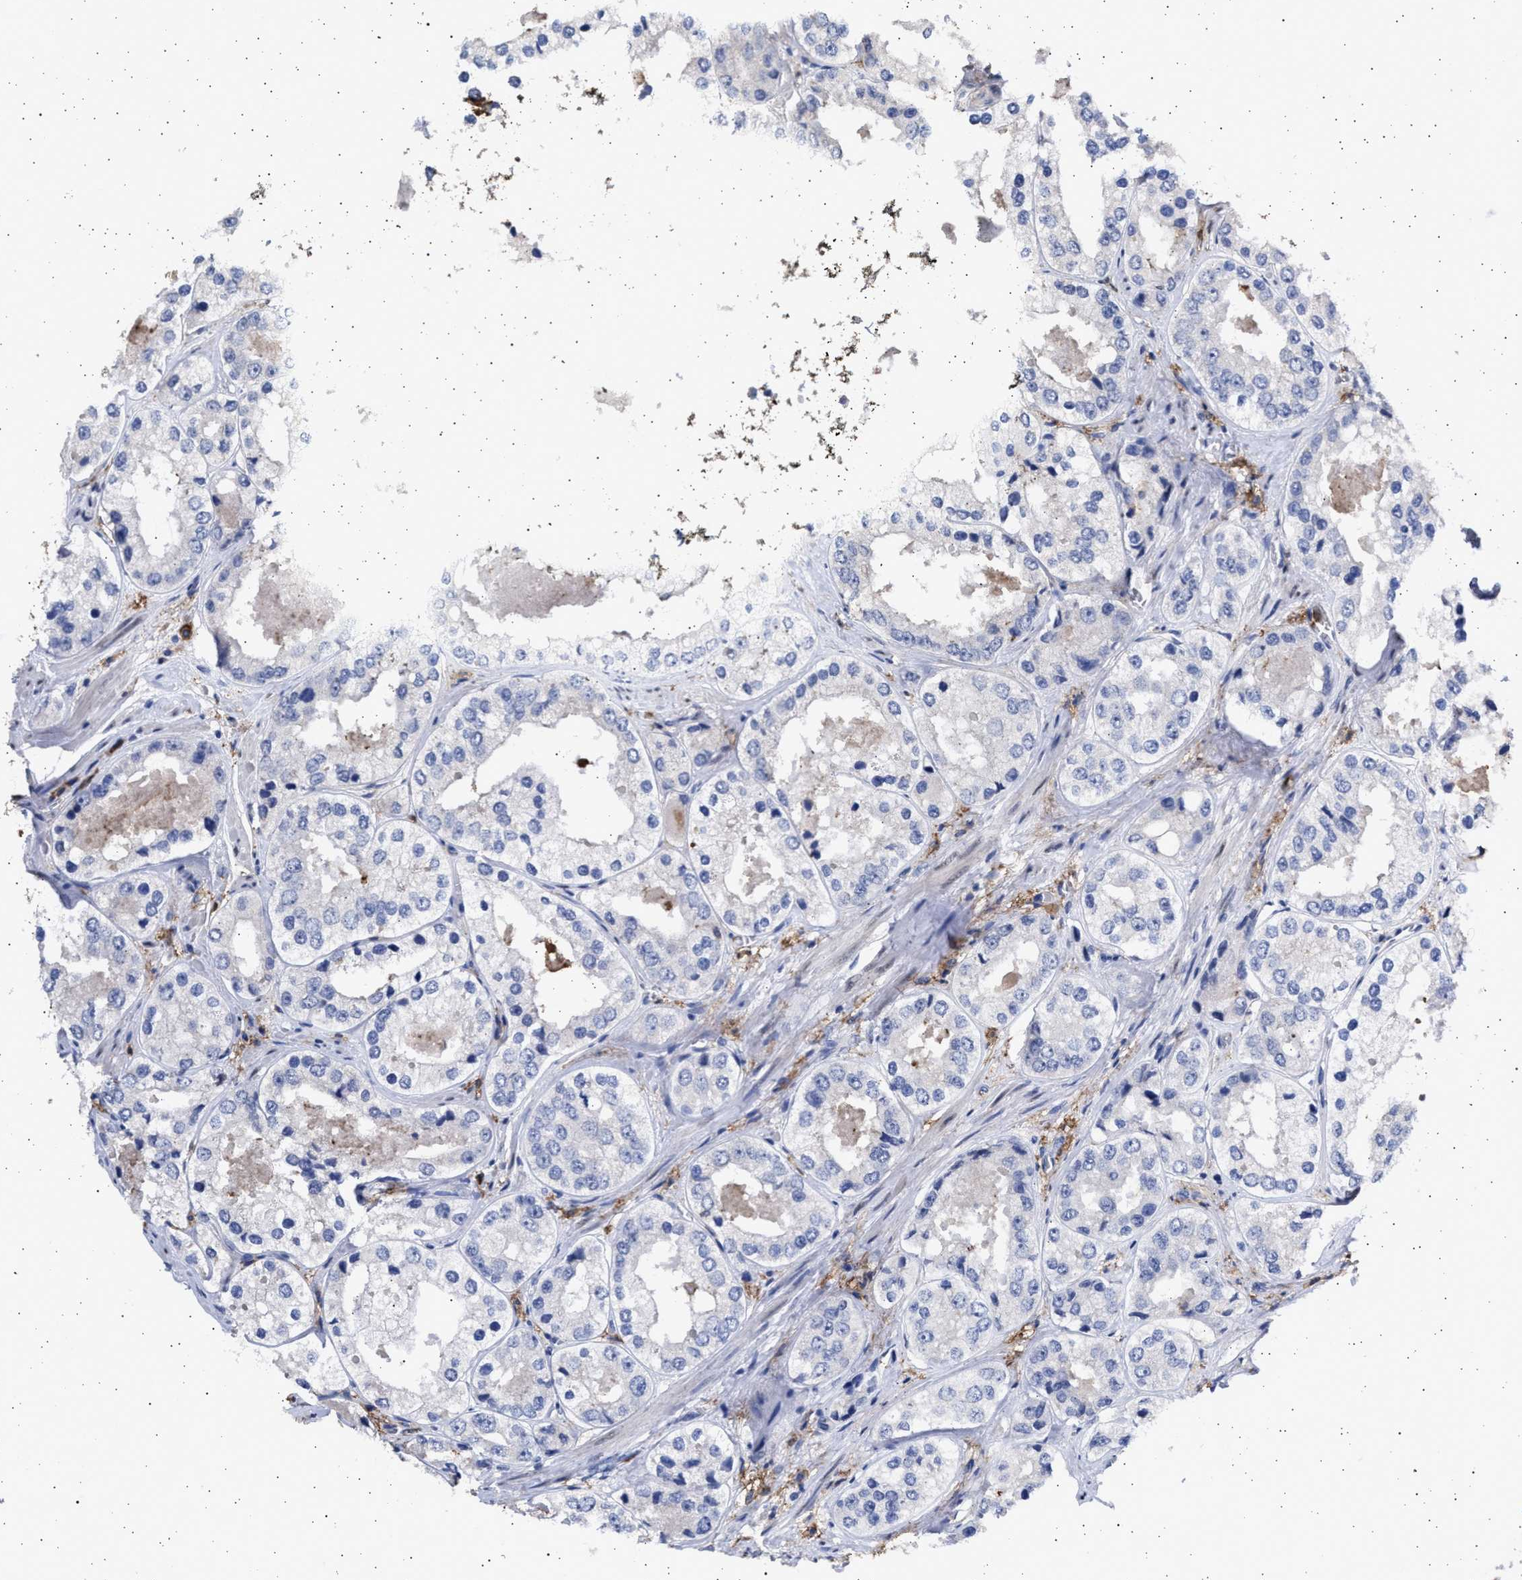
{"staining": {"intensity": "negative", "quantity": "none", "location": "none"}, "tissue": "prostate cancer", "cell_type": "Tumor cells", "image_type": "cancer", "snomed": [{"axis": "morphology", "description": "Adenocarcinoma, High grade"}, {"axis": "topography", "description": "Prostate"}], "caption": "There is no significant expression in tumor cells of prostate cancer (adenocarcinoma (high-grade)).", "gene": "FCER1A", "patient": {"sex": "male", "age": 61}}